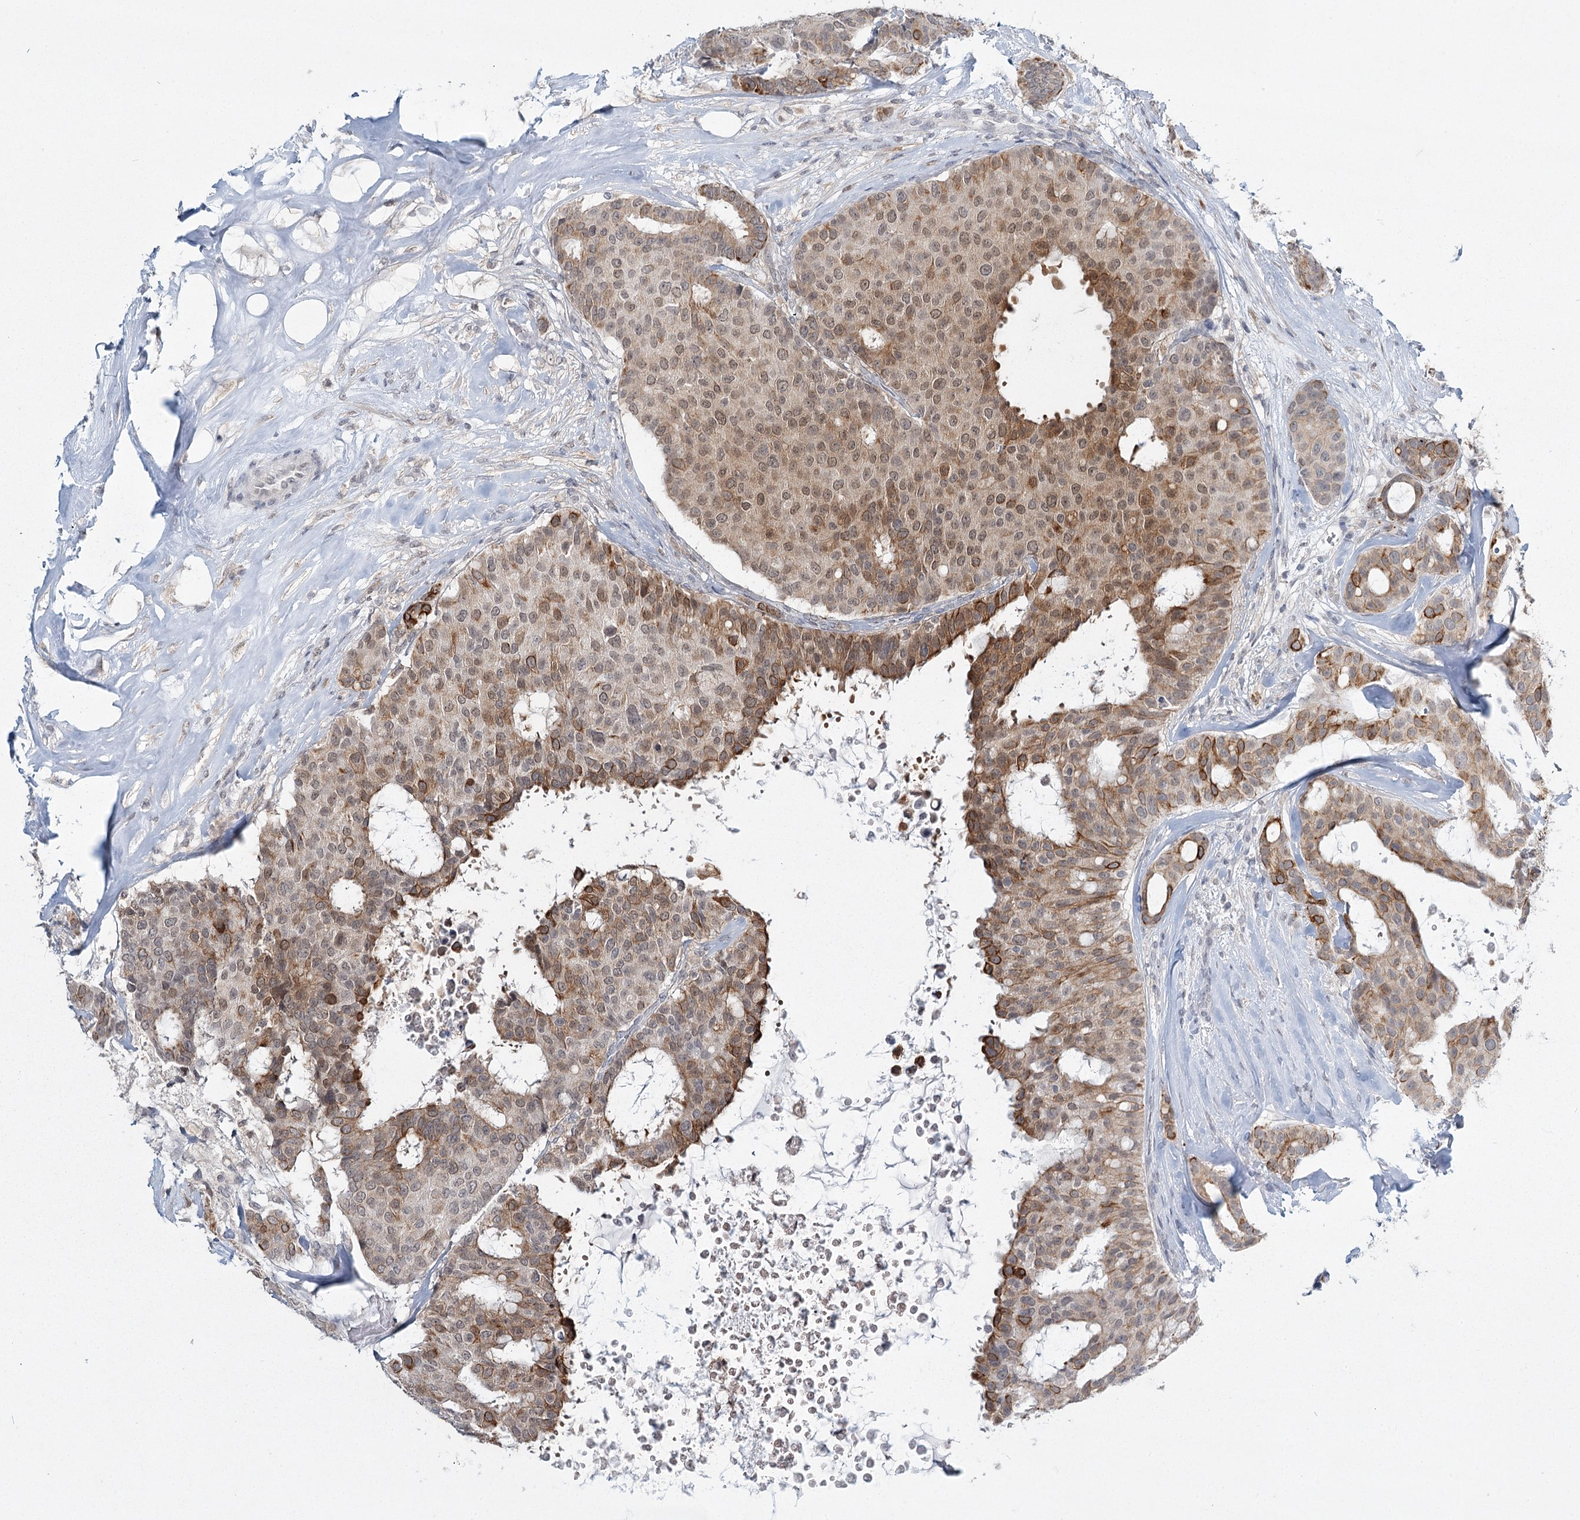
{"staining": {"intensity": "moderate", "quantity": "25%-75%", "location": "cytoplasmic/membranous"}, "tissue": "breast cancer", "cell_type": "Tumor cells", "image_type": "cancer", "snomed": [{"axis": "morphology", "description": "Duct carcinoma"}, {"axis": "topography", "description": "Breast"}], "caption": "The image demonstrates a brown stain indicating the presence of a protein in the cytoplasmic/membranous of tumor cells in breast cancer. (brown staining indicates protein expression, while blue staining denotes nuclei).", "gene": "TMEM70", "patient": {"sex": "female", "age": 75}}